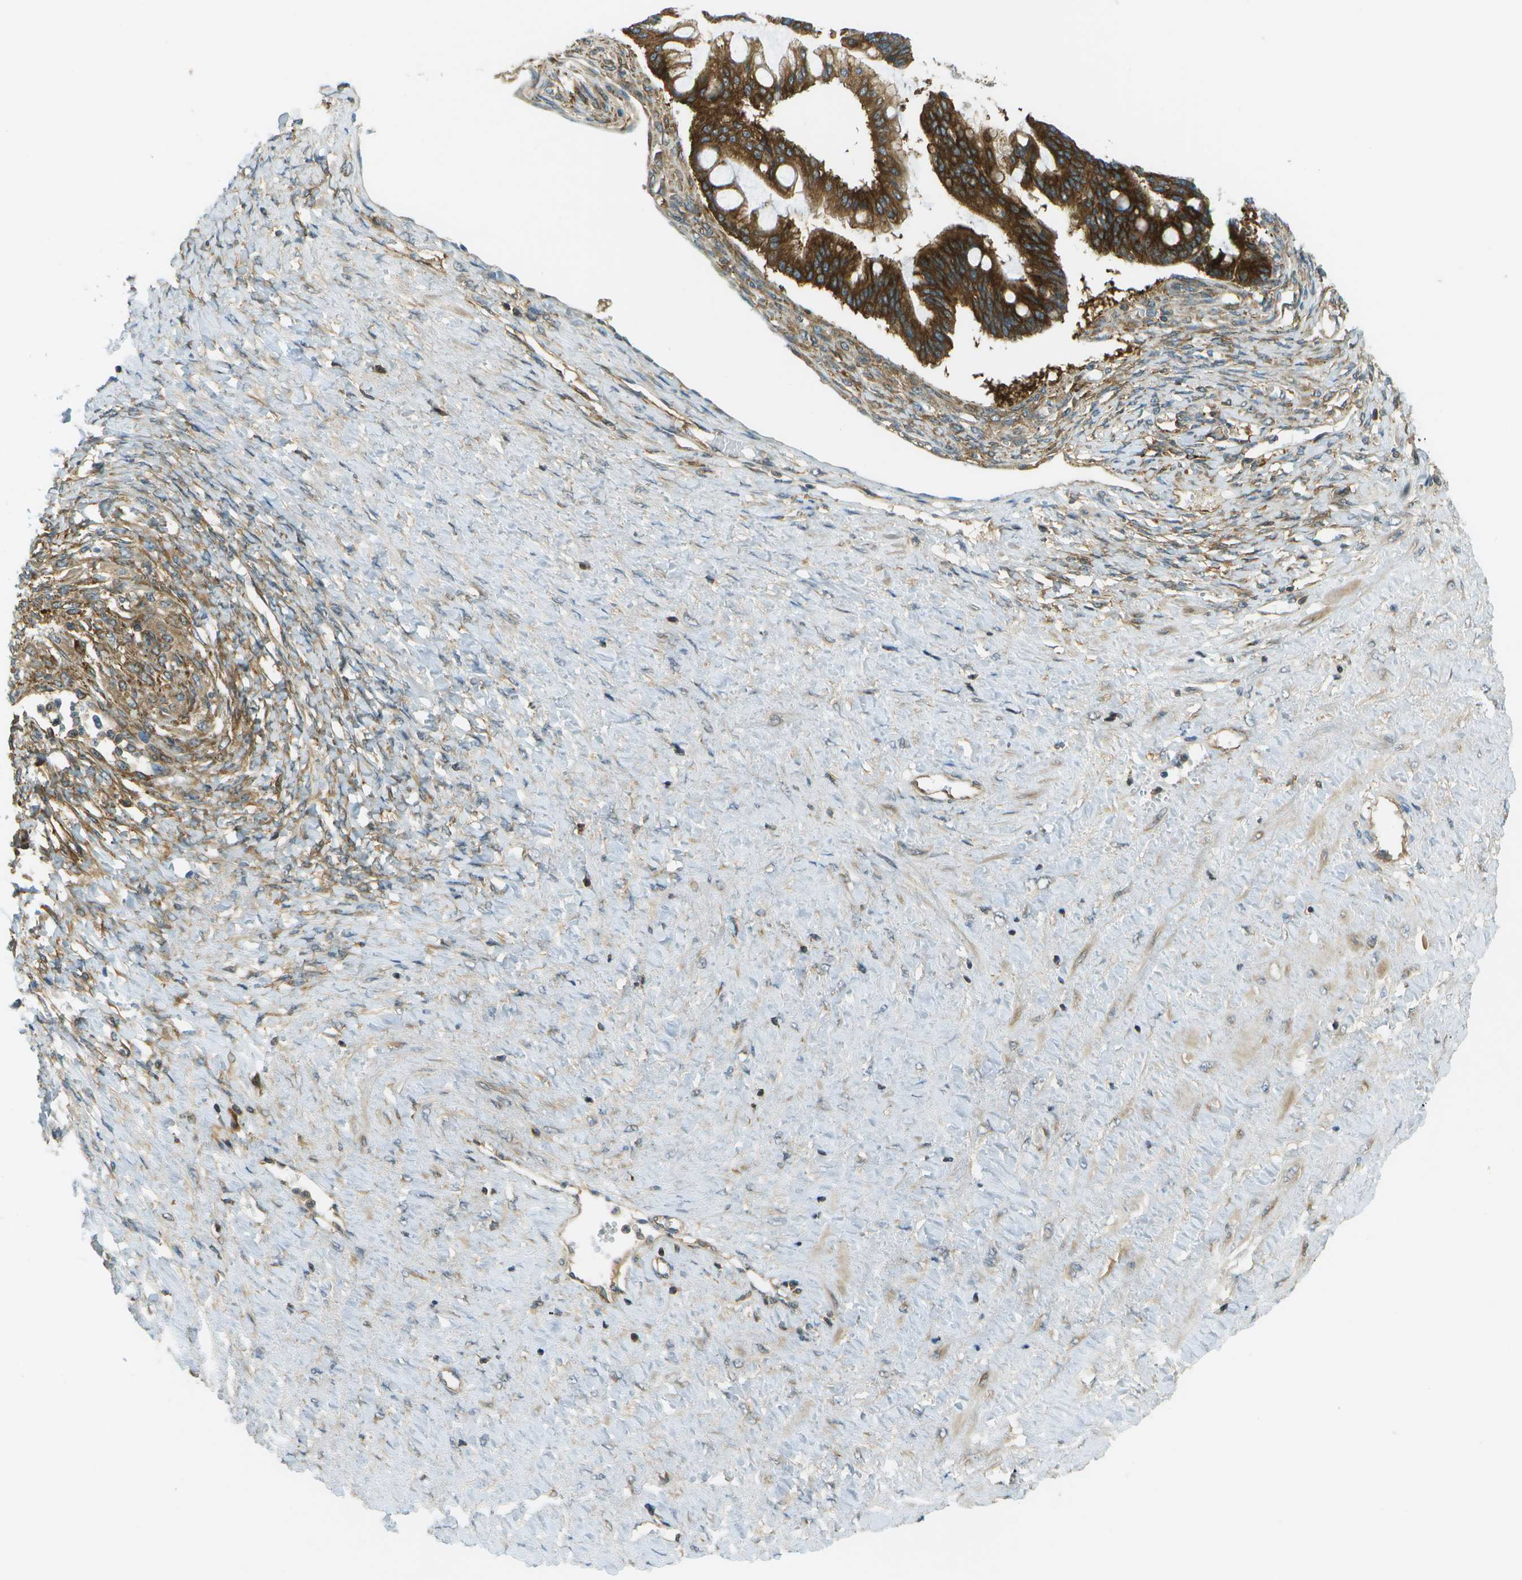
{"staining": {"intensity": "strong", "quantity": ">75%", "location": "cytoplasmic/membranous"}, "tissue": "ovarian cancer", "cell_type": "Tumor cells", "image_type": "cancer", "snomed": [{"axis": "morphology", "description": "Cystadenocarcinoma, mucinous, NOS"}, {"axis": "topography", "description": "Ovary"}], "caption": "Ovarian cancer (mucinous cystadenocarcinoma) was stained to show a protein in brown. There is high levels of strong cytoplasmic/membranous expression in about >75% of tumor cells. The staining was performed using DAB (3,3'-diaminobenzidine) to visualize the protein expression in brown, while the nuclei were stained in blue with hematoxylin (Magnification: 20x).", "gene": "TMTC1", "patient": {"sex": "female", "age": 73}}